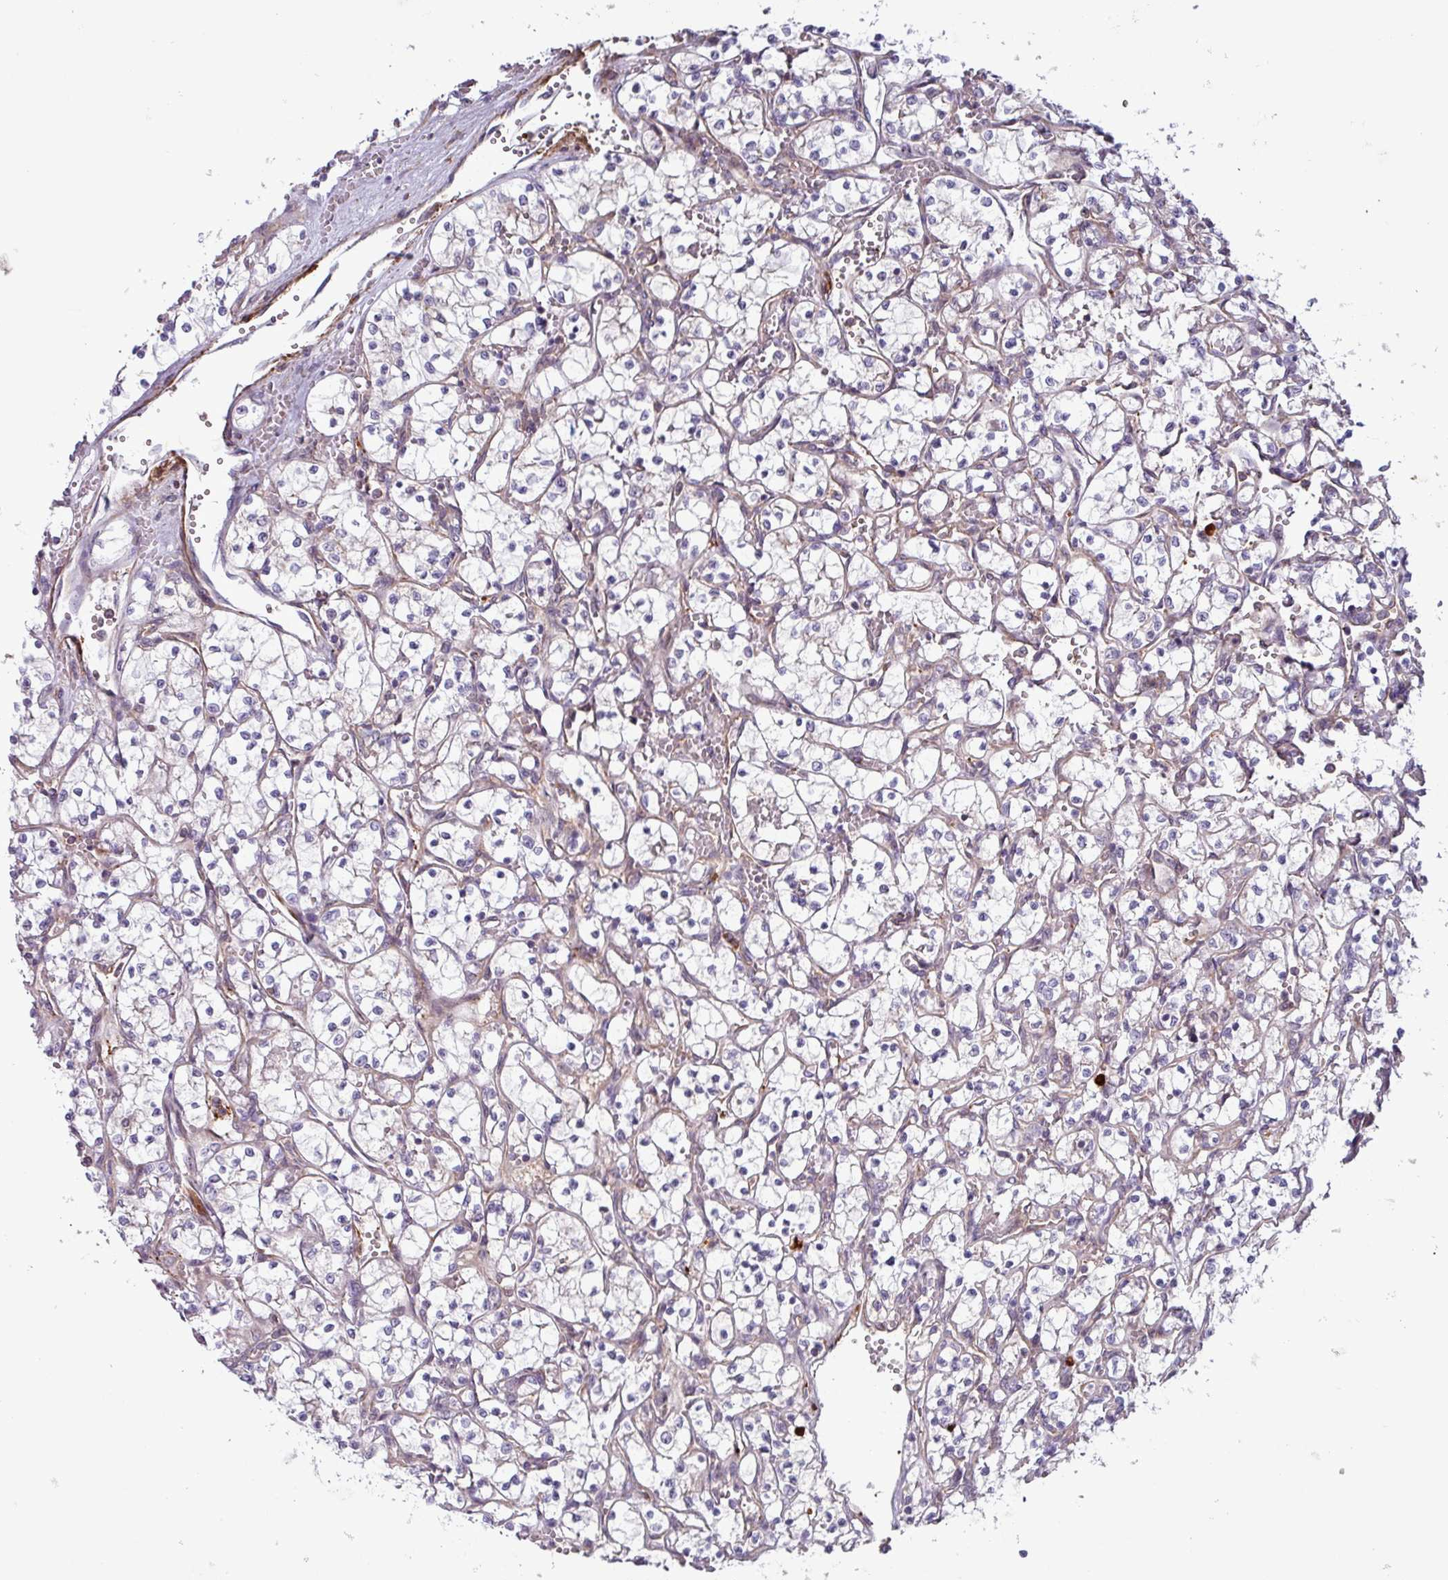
{"staining": {"intensity": "negative", "quantity": "none", "location": "none"}, "tissue": "renal cancer", "cell_type": "Tumor cells", "image_type": "cancer", "snomed": [{"axis": "morphology", "description": "Adenocarcinoma, NOS"}, {"axis": "topography", "description": "Kidney"}], "caption": "IHC micrograph of neoplastic tissue: adenocarcinoma (renal) stained with DAB shows no significant protein staining in tumor cells. (Brightfield microscopy of DAB immunohistochemistry at high magnification).", "gene": "PCED1A", "patient": {"sex": "female", "age": 69}}